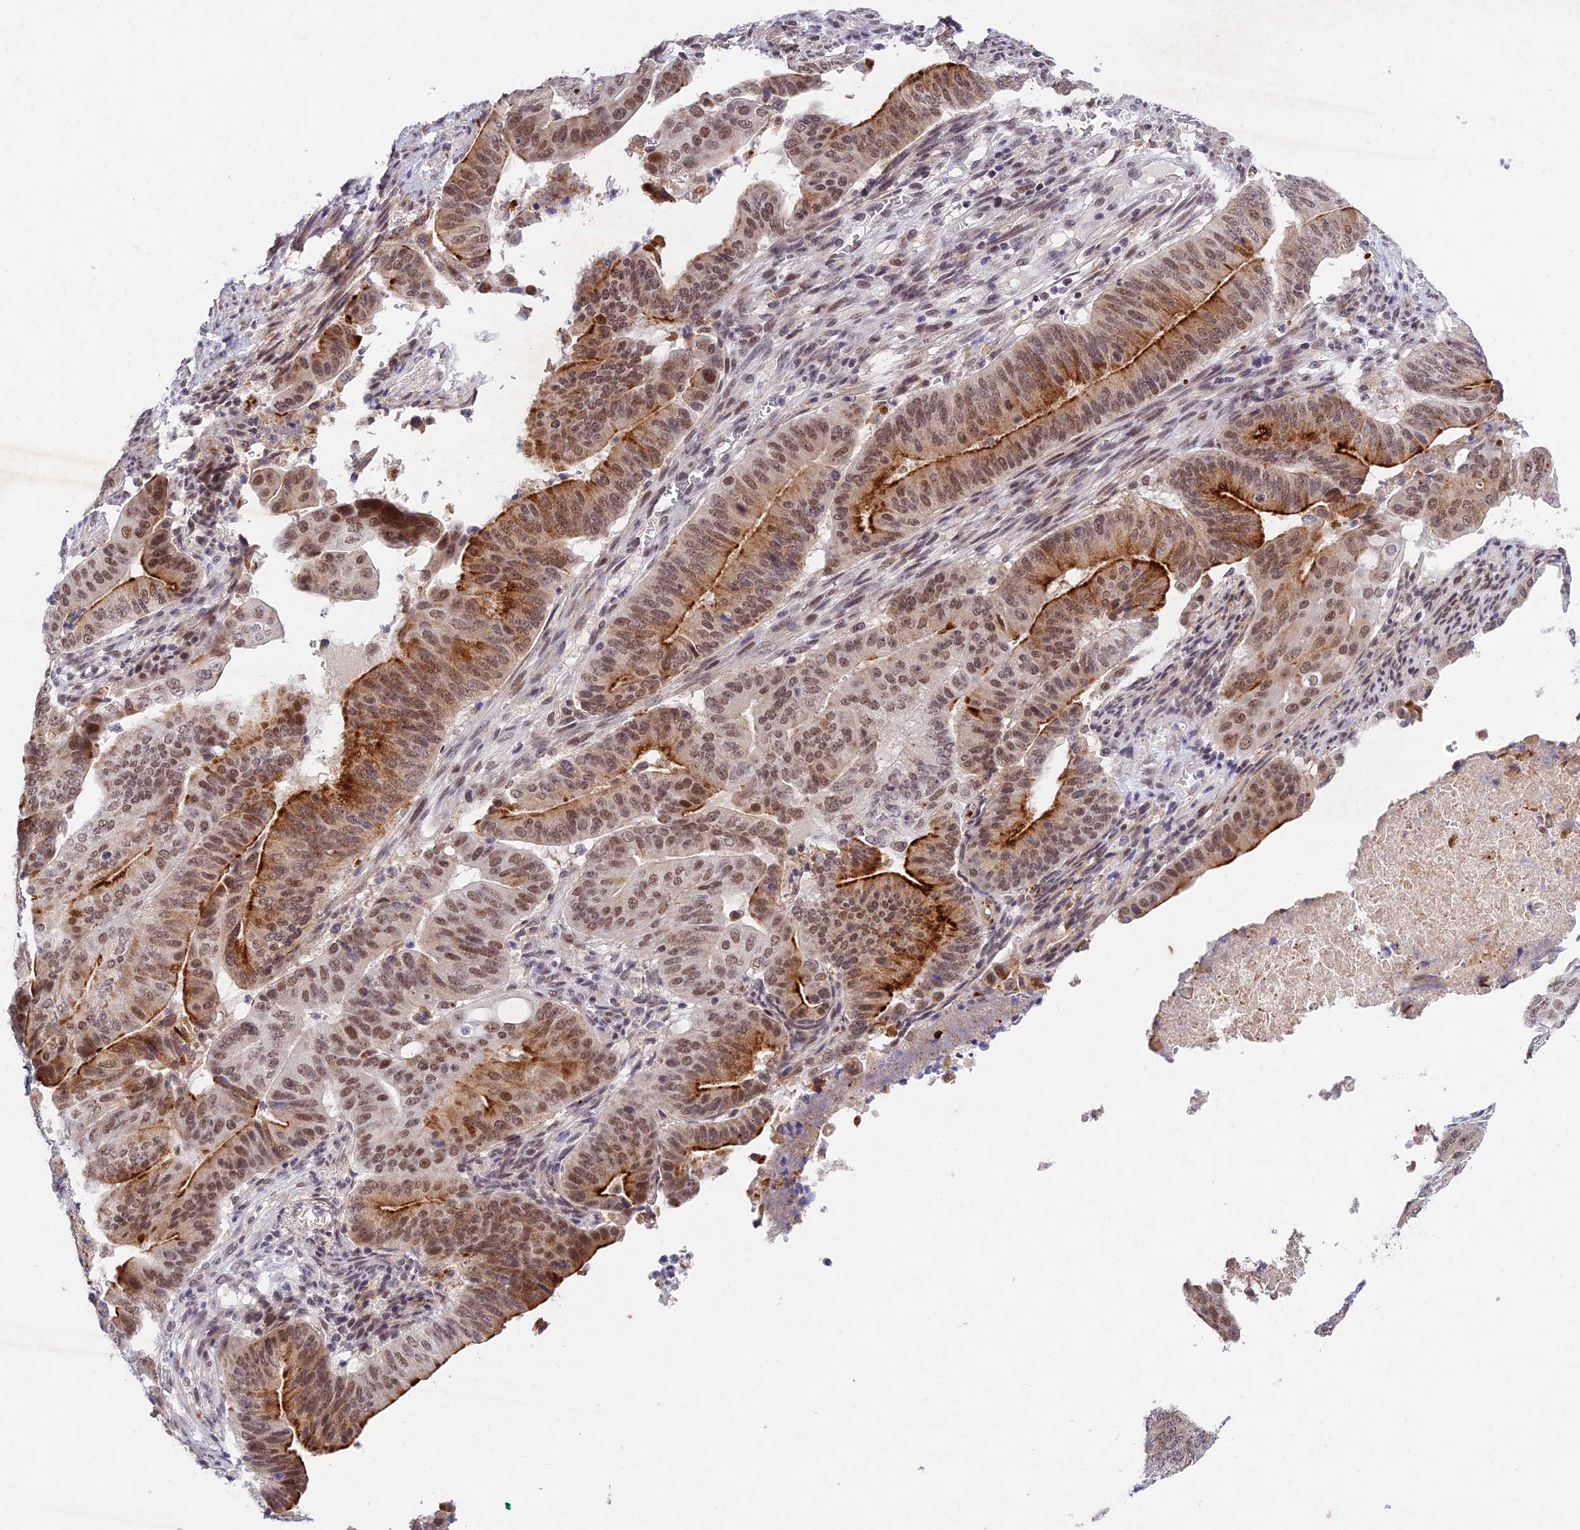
{"staining": {"intensity": "moderate", "quantity": ">75%", "location": "cytoplasmic/membranous,nuclear"}, "tissue": "pancreatic cancer", "cell_type": "Tumor cells", "image_type": "cancer", "snomed": [{"axis": "morphology", "description": "Adenocarcinoma, NOS"}, {"axis": "topography", "description": "Pancreas"}], "caption": "A medium amount of moderate cytoplasmic/membranous and nuclear staining is appreciated in about >75% of tumor cells in adenocarcinoma (pancreatic) tissue.", "gene": "RAVER1", "patient": {"sex": "female", "age": 77}}